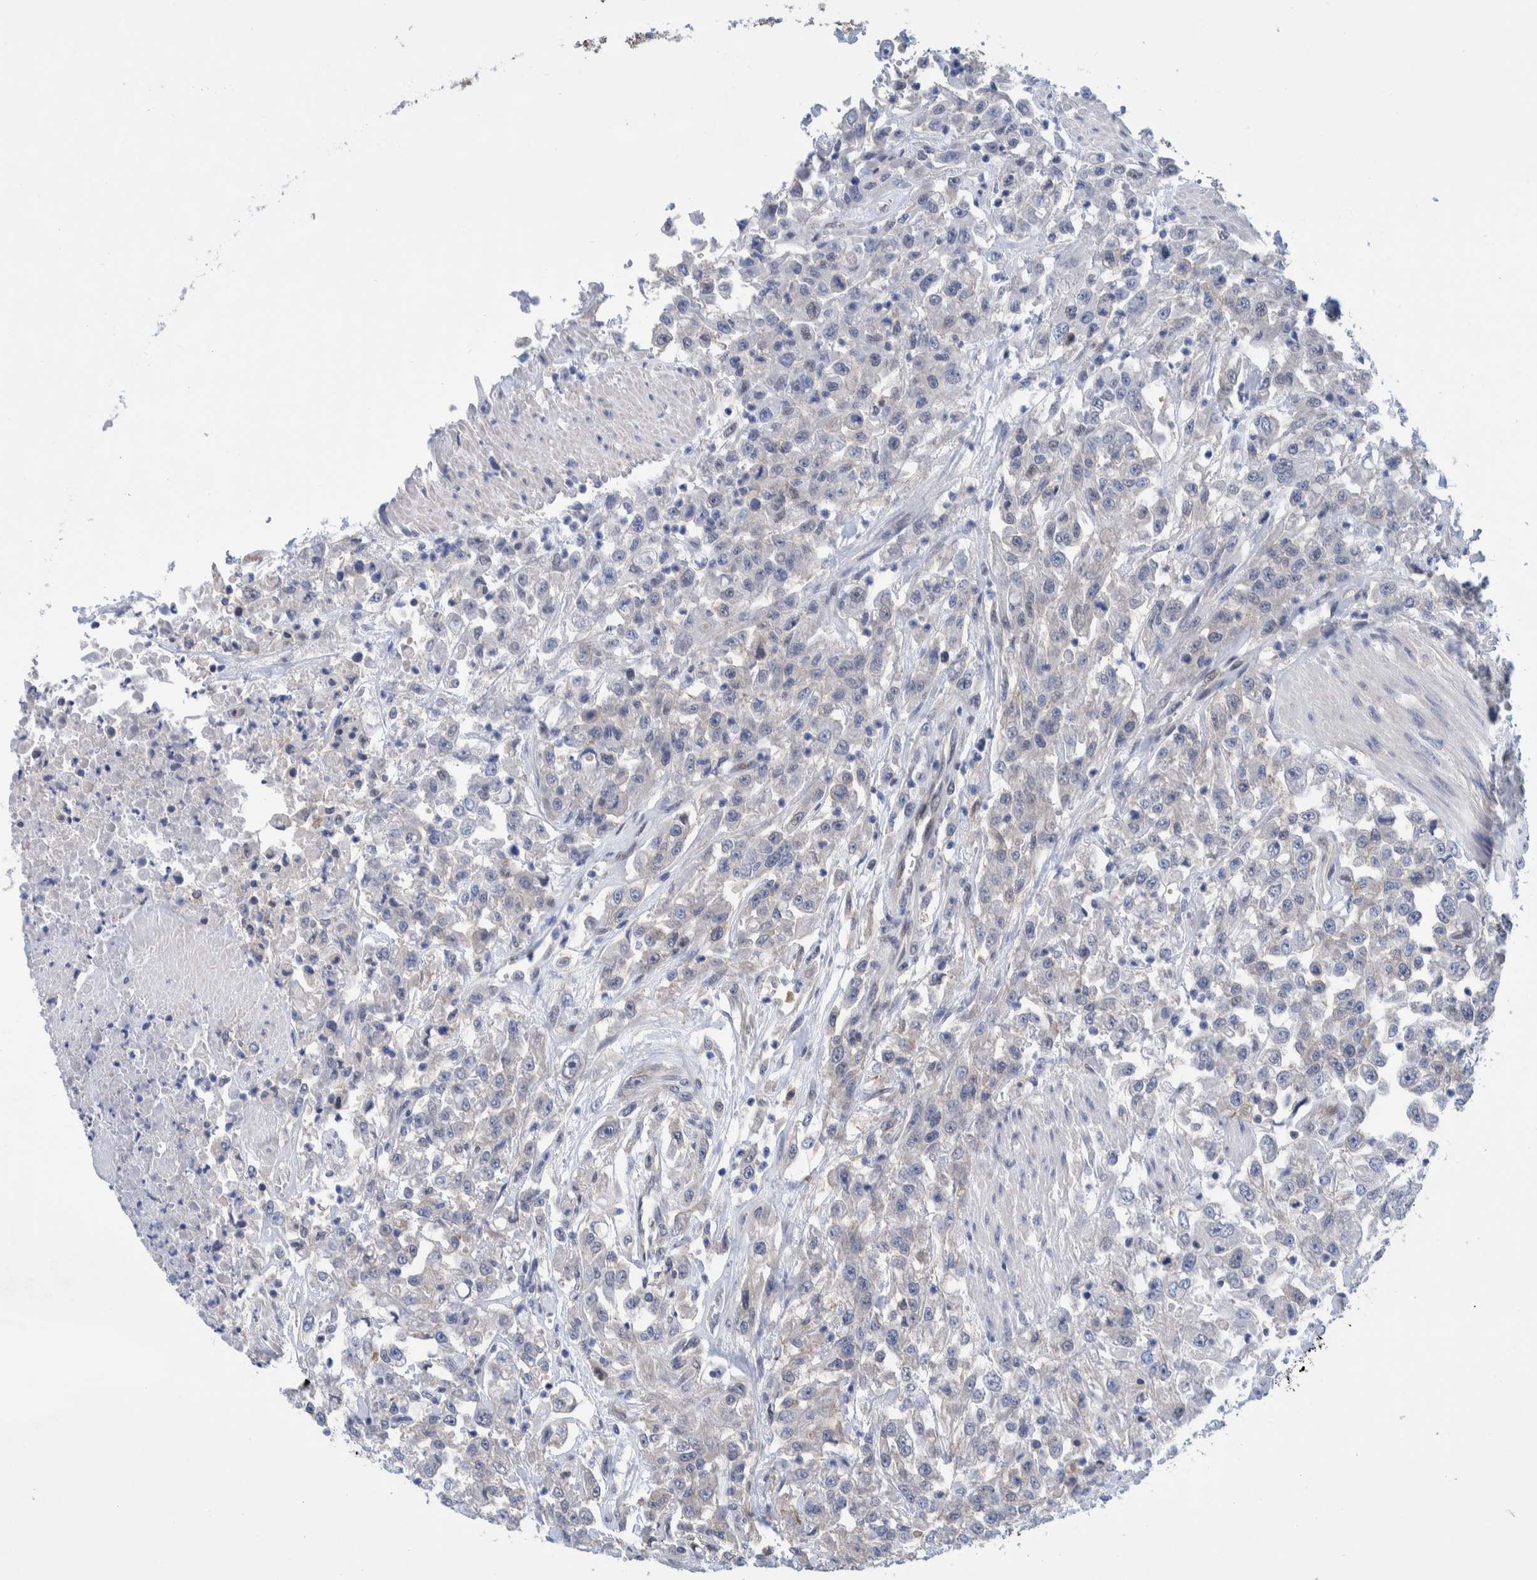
{"staining": {"intensity": "negative", "quantity": "none", "location": "none"}, "tissue": "urothelial cancer", "cell_type": "Tumor cells", "image_type": "cancer", "snomed": [{"axis": "morphology", "description": "Urothelial carcinoma, High grade"}, {"axis": "topography", "description": "Urinary bladder"}], "caption": "The image reveals no staining of tumor cells in high-grade urothelial carcinoma.", "gene": "PFAS", "patient": {"sex": "male", "age": 46}}